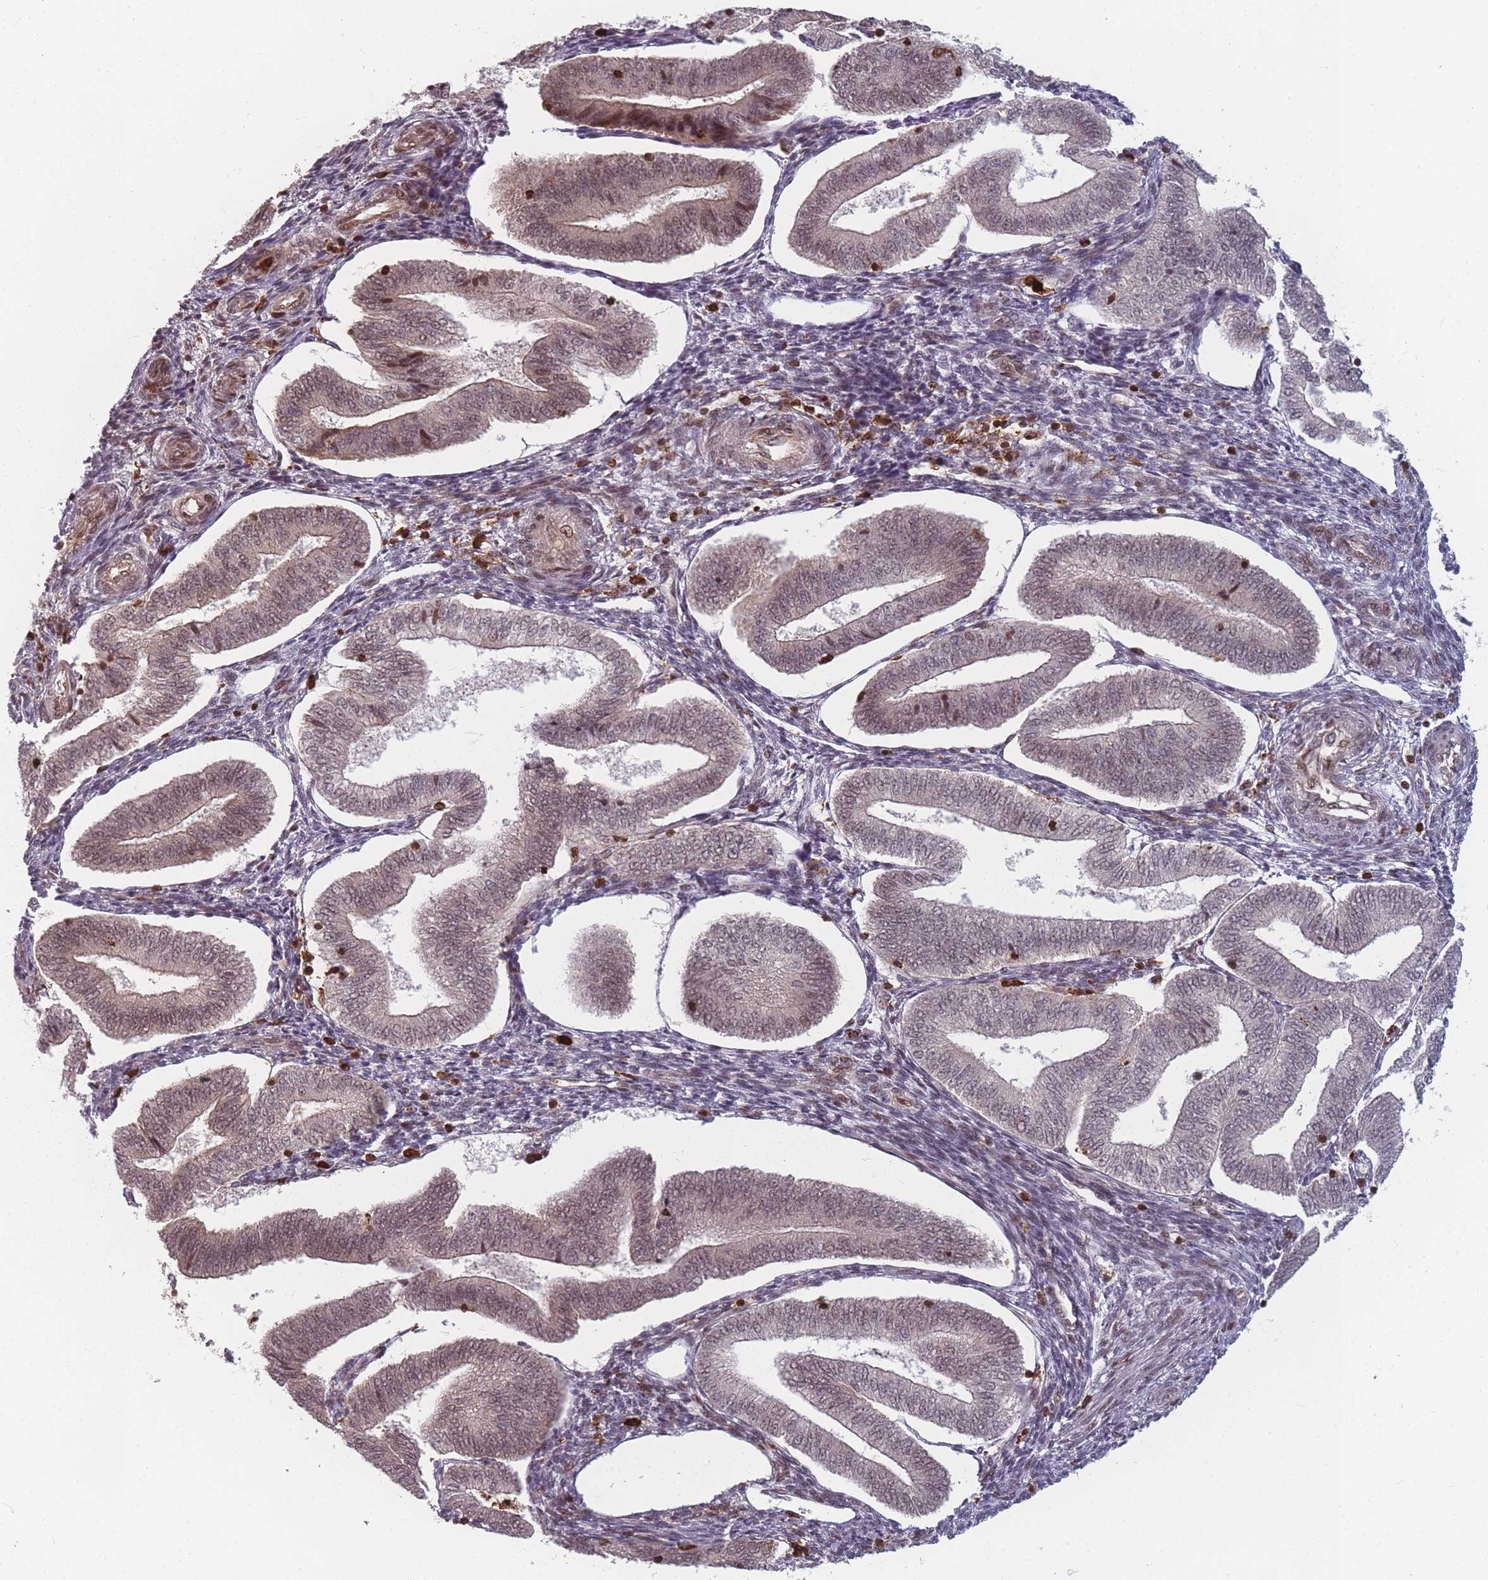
{"staining": {"intensity": "moderate", "quantity": "25%-75%", "location": "nuclear"}, "tissue": "endometrium", "cell_type": "Cells in endometrial stroma", "image_type": "normal", "snomed": [{"axis": "morphology", "description": "Normal tissue, NOS"}, {"axis": "topography", "description": "Endometrium"}], "caption": "Immunohistochemical staining of normal endometrium shows 25%-75% levels of moderate nuclear protein expression in approximately 25%-75% of cells in endometrial stroma. (DAB (3,3'-diaminobenzidine) IHC with brightfield microscopy, high magnification).", "gene": "WDR55", "patient": {"sex": "female", "age": 34}}